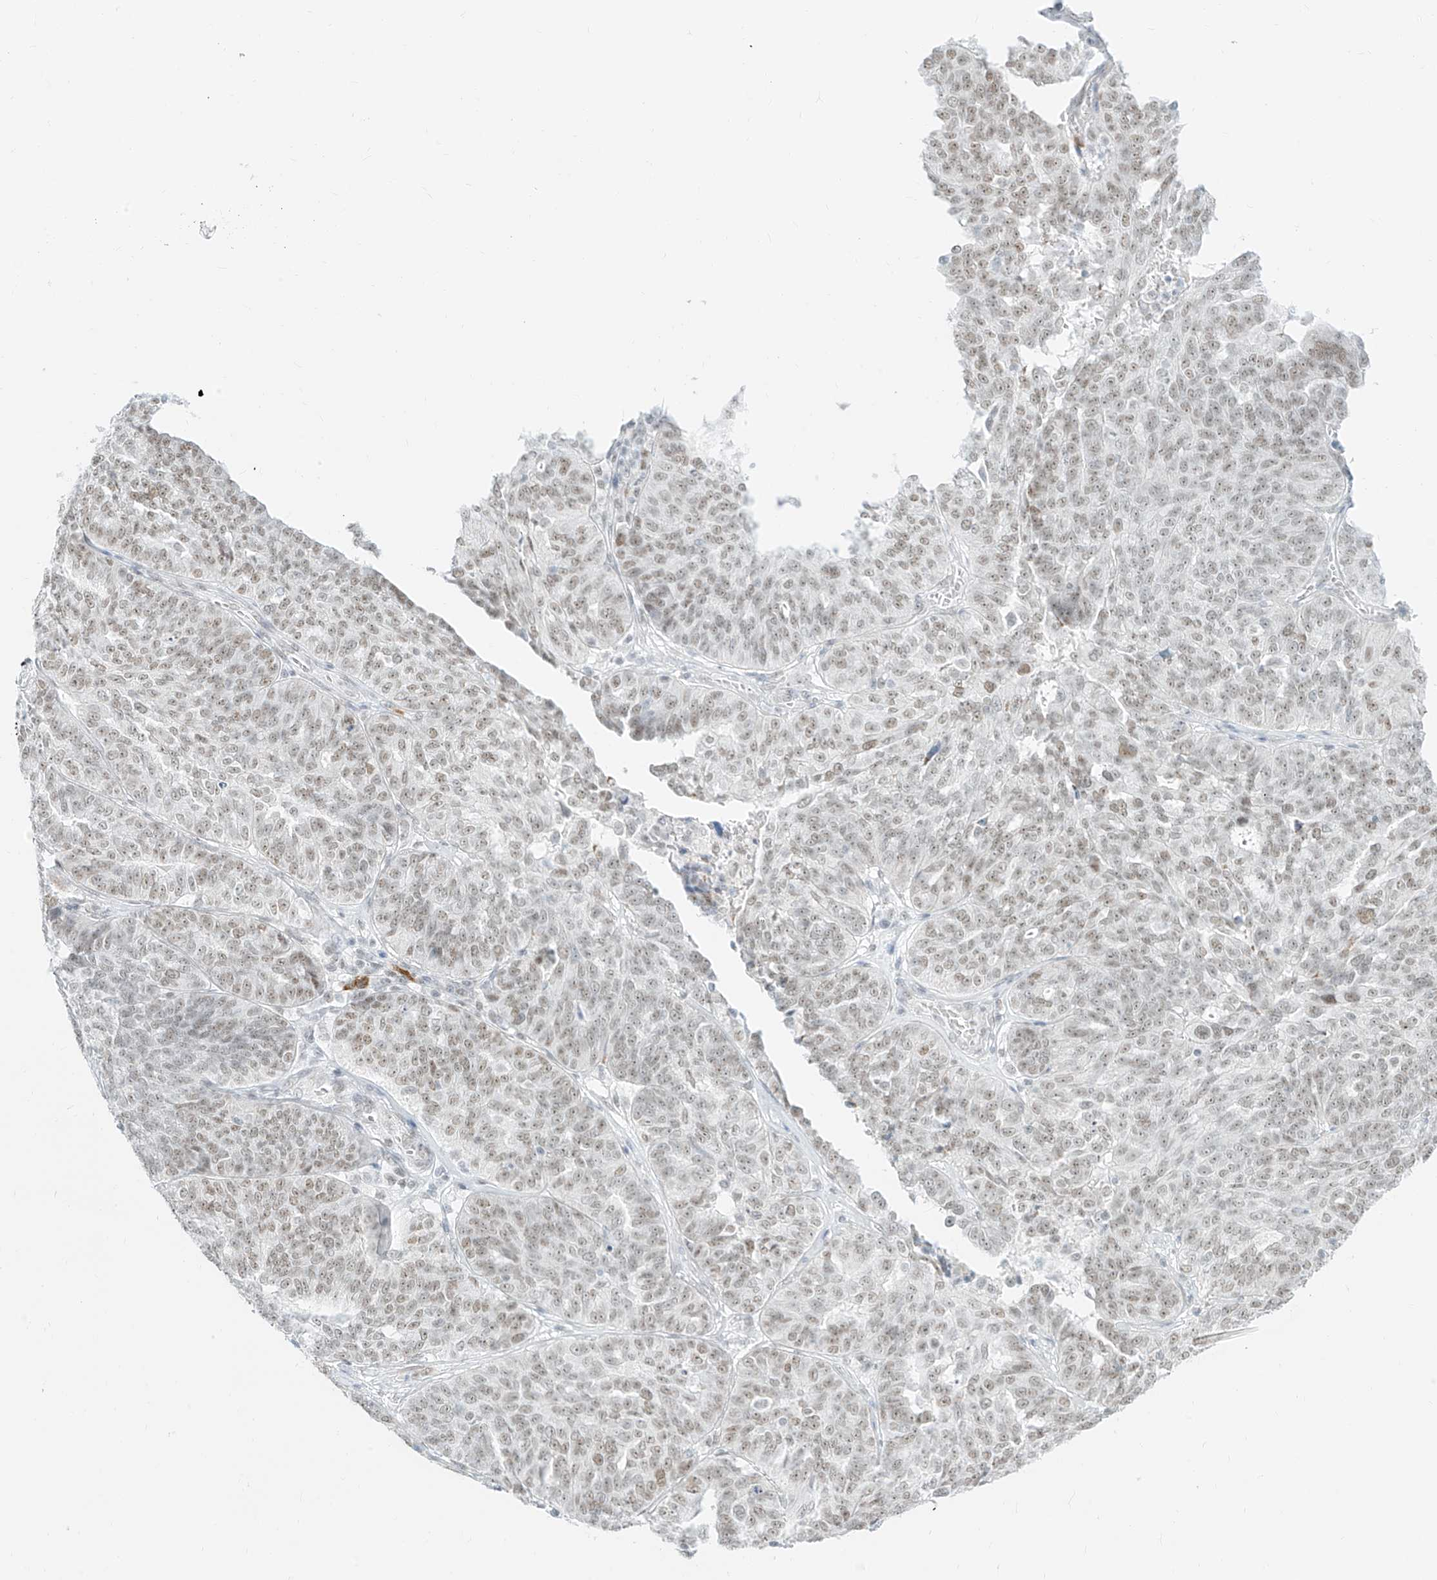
{"staining": {"intensity": "weak", "quantity": "25%-75%", "location": "nuclear"}, "tissue": "ovarian cancer", "cell_type": "Tumor cells", "image_type": "cancer", "snomed": [{"axis": "morphology", "description": "Cystadenocarcinoma, serous, NOS"}, {"axis": "topography", "description": "Ovary"}], "caption": "A high-resolution photomicrograph shows immunohistochemistry staining of ovarian cancer, which demonstrates weak nuclear staining in approximately 25%-75% of tumor cells.", "gene": "SUPT5H", "patient": {"sex": "female", "age": 59}}